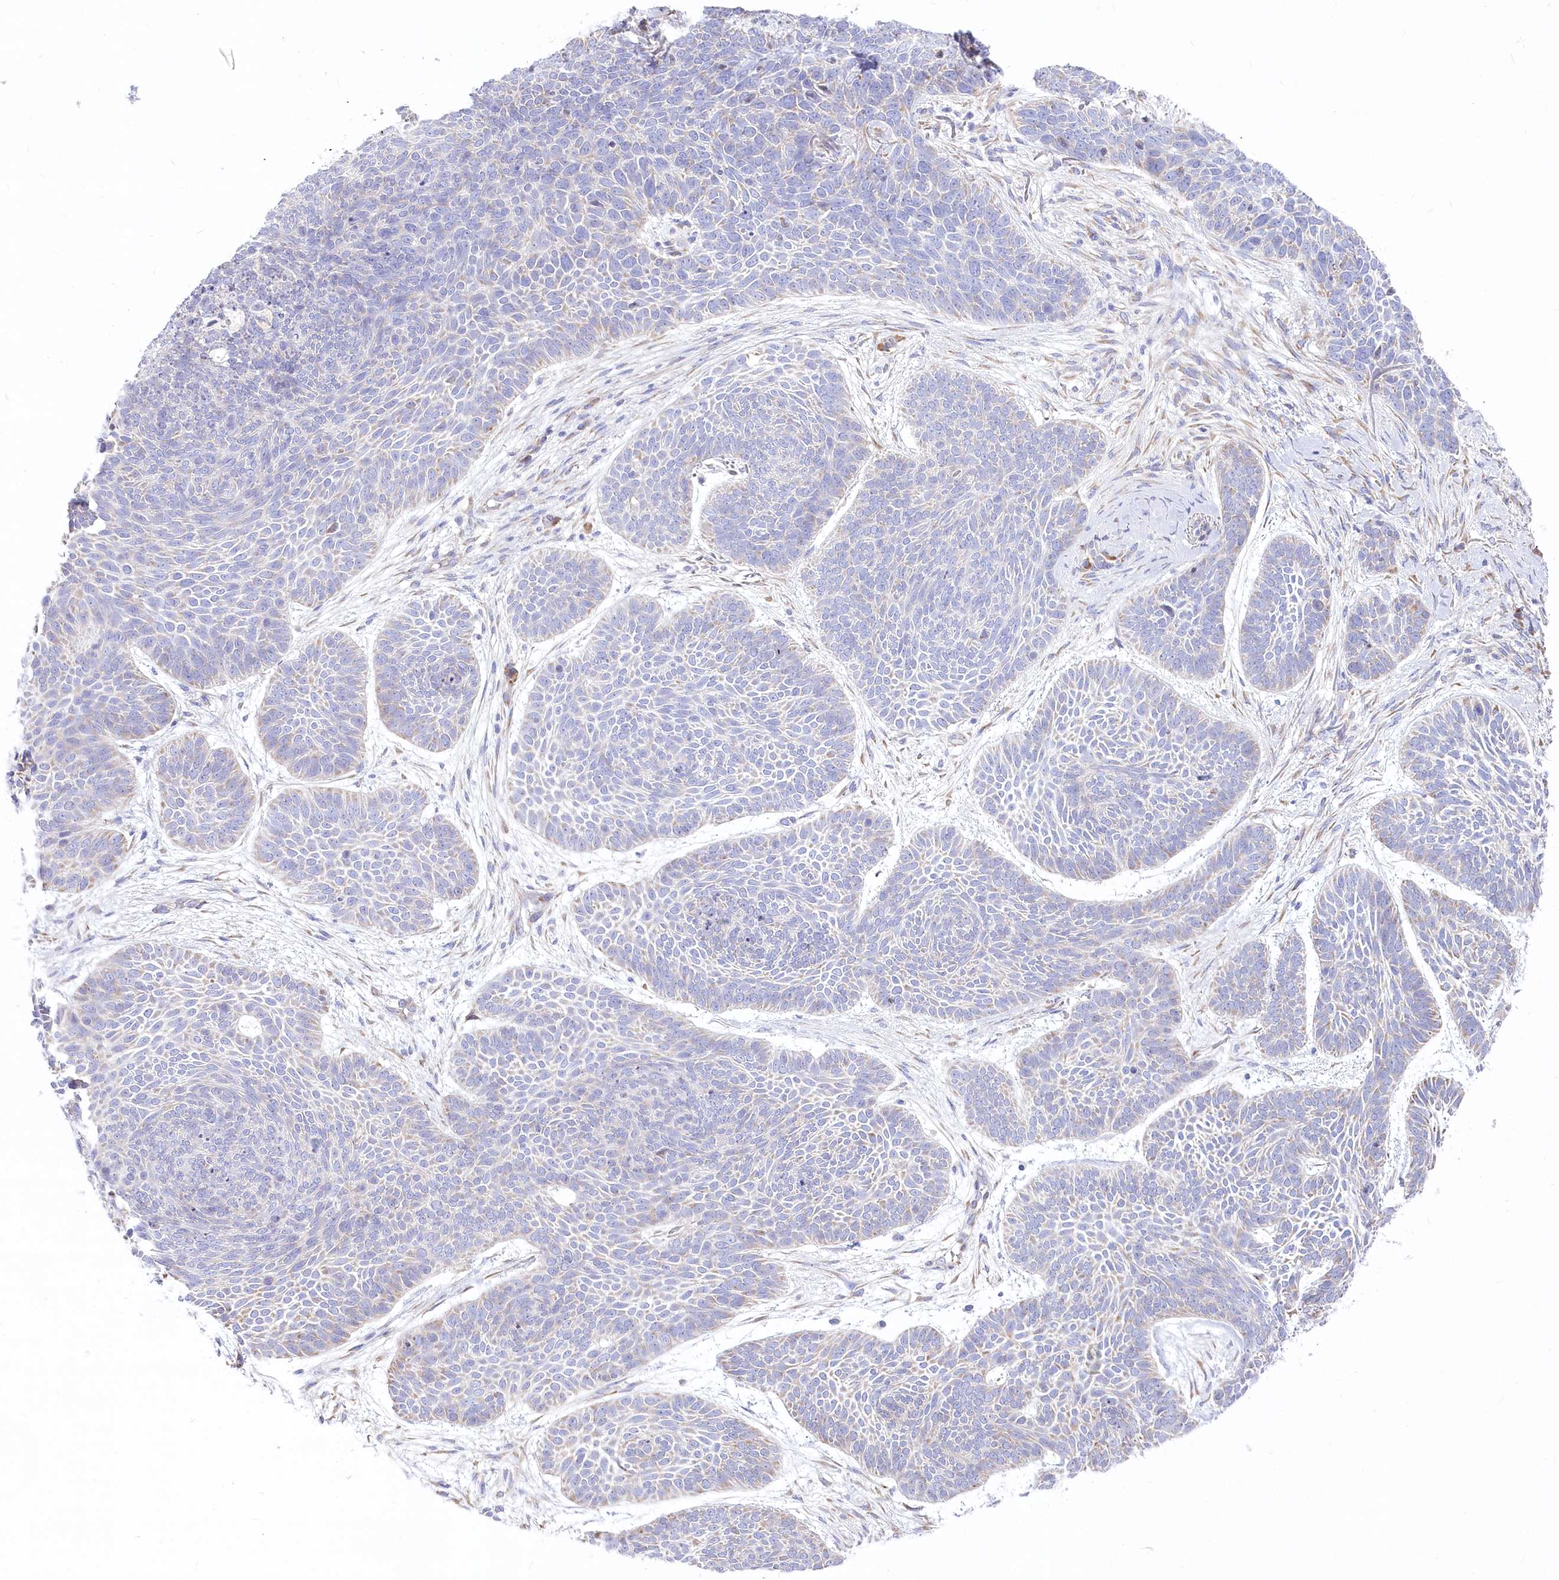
{"staining": {"intensity": "negative", "quantity": "none", "location": "none"}, "tissue": "skin cancer", "cell_type": "Tumor cells", "image_type": "cancer", "snomed": [{"axis": "morphology", "description": "Basal cell carcinoma"}, {"axis": "topography", "description": "Skin"}], "caption": "High power microscopy image of an immunohistochemistry photomicrograph of skin cancer (basal cell carcinoma), revealing no significant positivity in tumor cells.", "gene": "STT3B", "patient": {"sex": "male", "age": 85}}